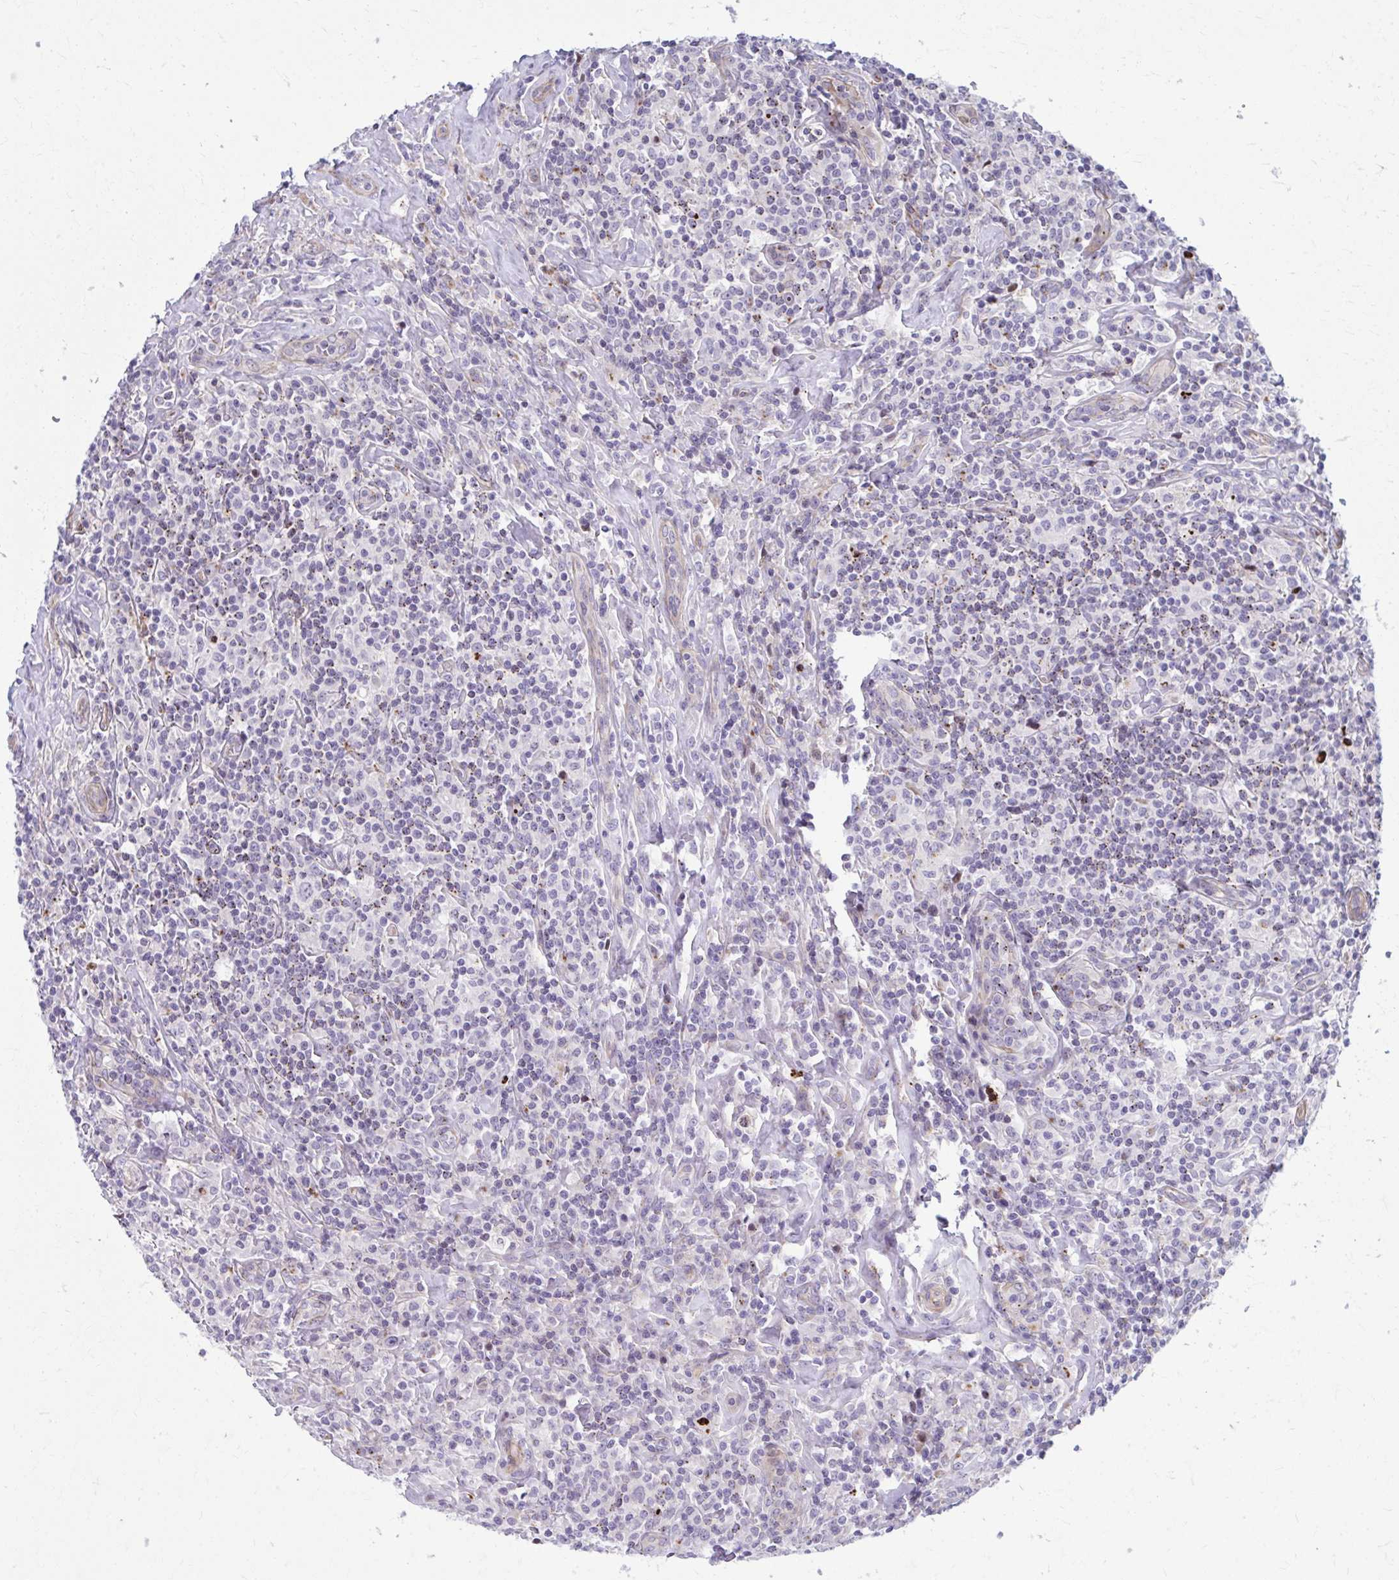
{"staining": {"intensity": "negative", "quantity": "none", "location": "none"}, "tissue": "lymphoma", "cell_type": "Tumor cells", "image_type": "cancer", "snomed": [{"axis": "morphology", "description": "Hodgkin's disease, NOS"}, {"axis": "morphology", "description": "Hodgkin's lymphoma, nodular sclerosis"}, {"axis": "topography", "description": "Lymph node"}], "caption": "DAB (3,3'-diaminobenzidine) immunohistochemical staining of Hodgkin's disease exhibits no significant staining in tumor cells.", "gene": "LRRC4B", "patient": {"sex": "female", "age": 10}}